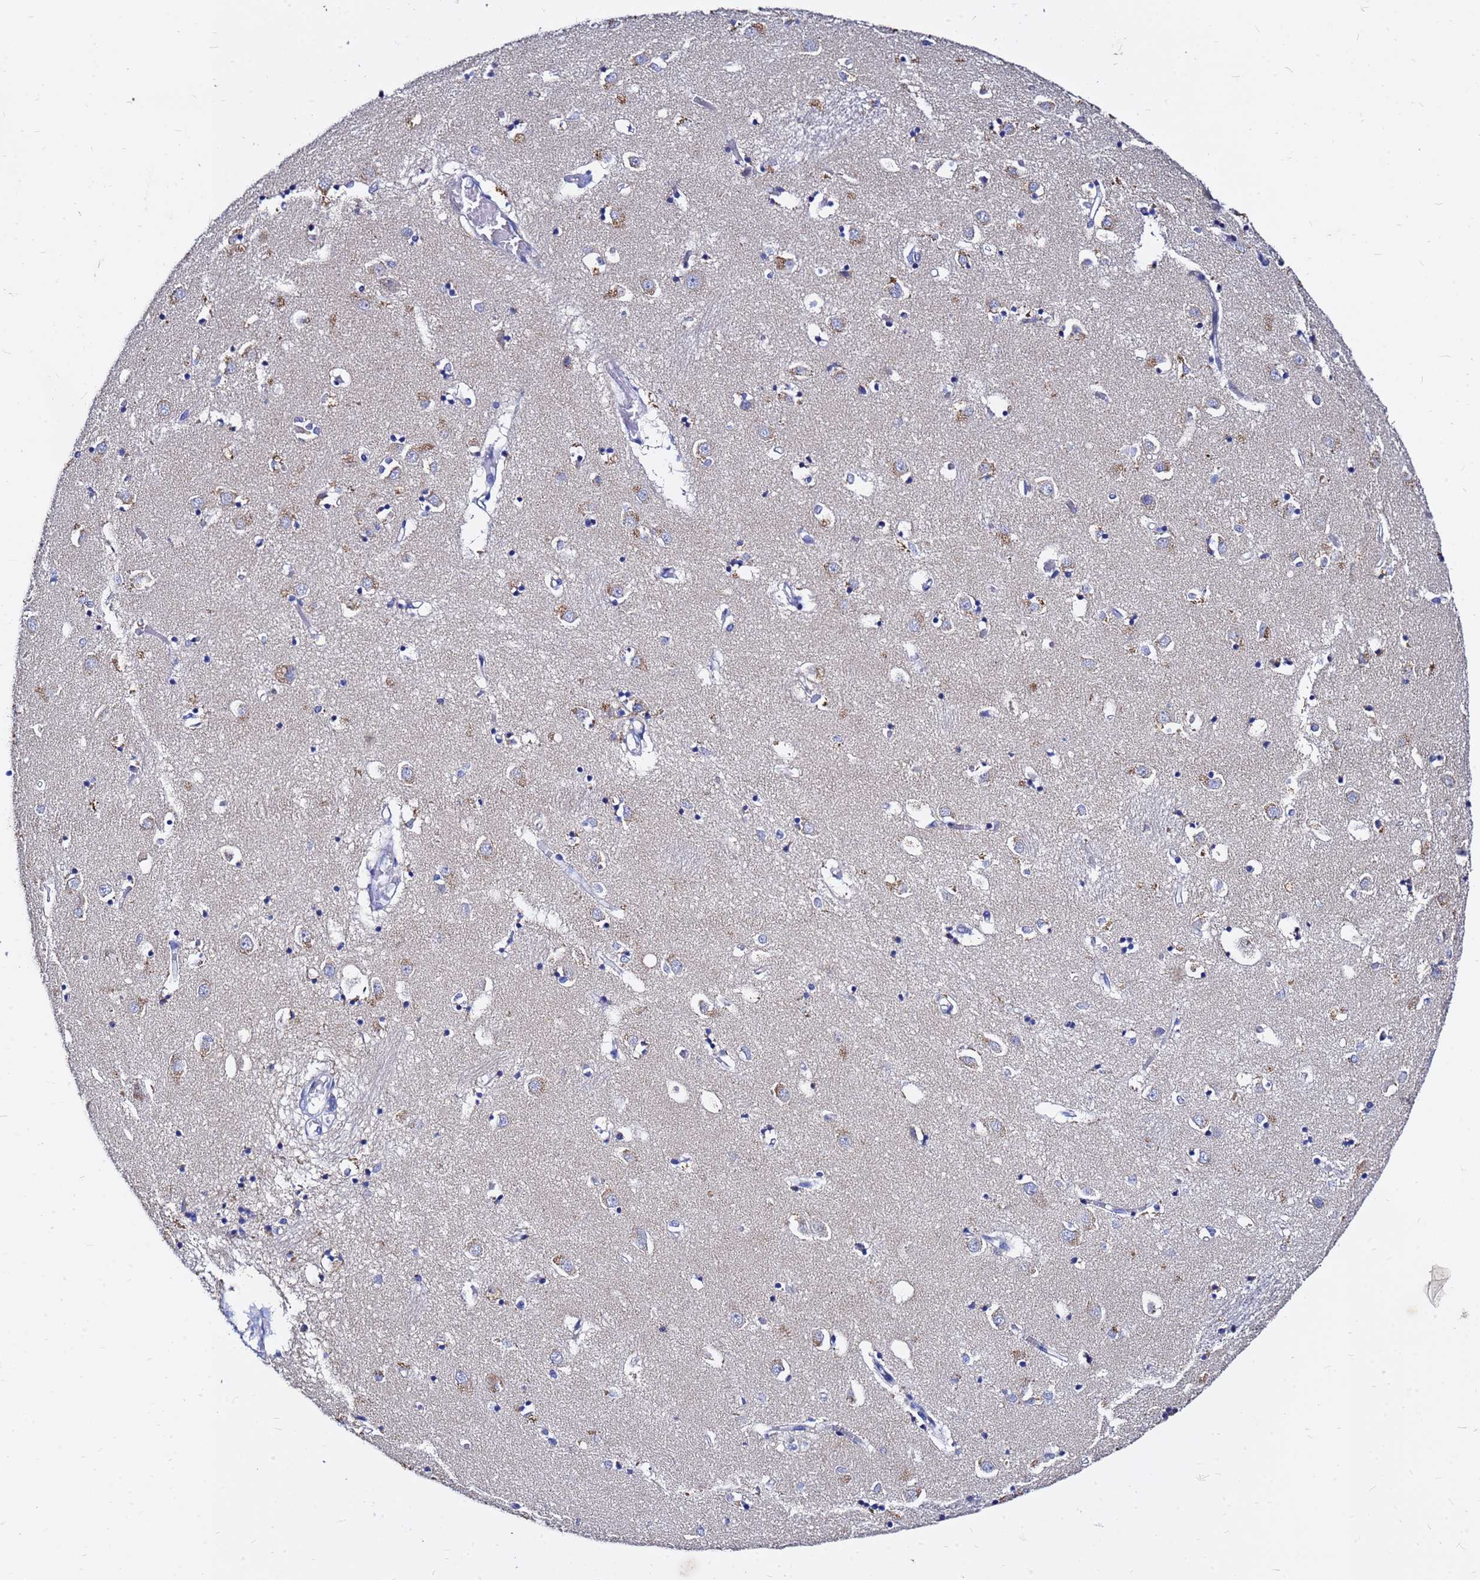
{"staining": {"intensity": "negative", "quantity": "none", "location": "none"}, "tissue": "caudate", "cell_type": "Glial cells", "image_type": "normal", "snomed": [{"axis": "morphology", "description": "Normal tissue, NOS"}, {"axis": "topography", "description": "Lateral ventricle wall"}], "caption": "There is no significant expression in glial cells of caudate. (Immunohistochemistry (ihc), brightfield microscopy, high magnification).", "gene": "FAM183A", "patient": {"sex": "male", "age": 70}}